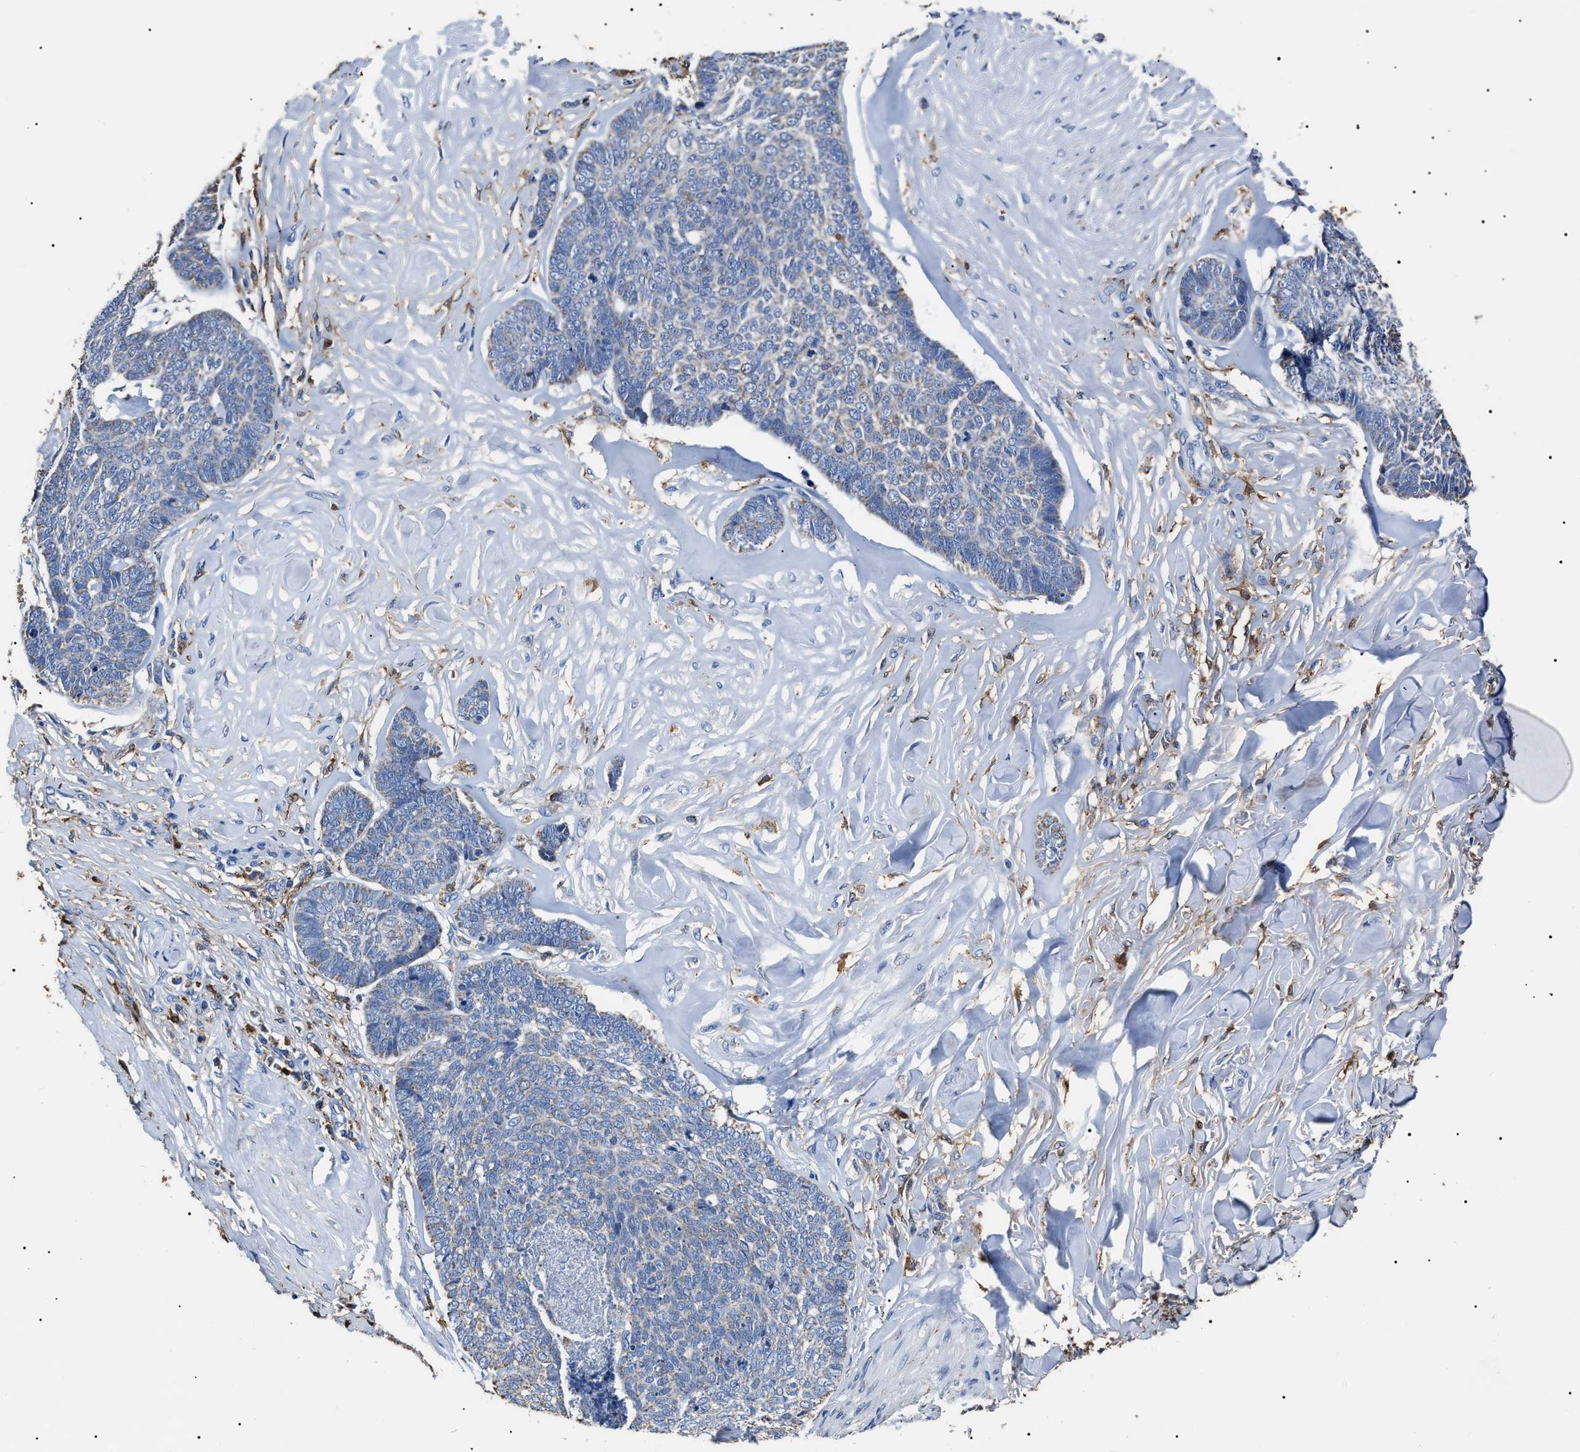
{"staining": {"intensity": "weak", "quantity": "<25%", "location": "cytoplasmic/membranous"}, "tissue": "skin cancer", "cell_type": "Tumor cells", "image_type": "cancer", "snomed": [{"axis": "morphology", "description": "Basal cell carcinoma"}, {"axis": "topography", "description": "Skin"}], "caption": "Tumor cells are negative for brown protein staining in skin basal cell carcinoma.", "gene": "ALDH1A1", "patient": {"sex": "male", "age": 84}}